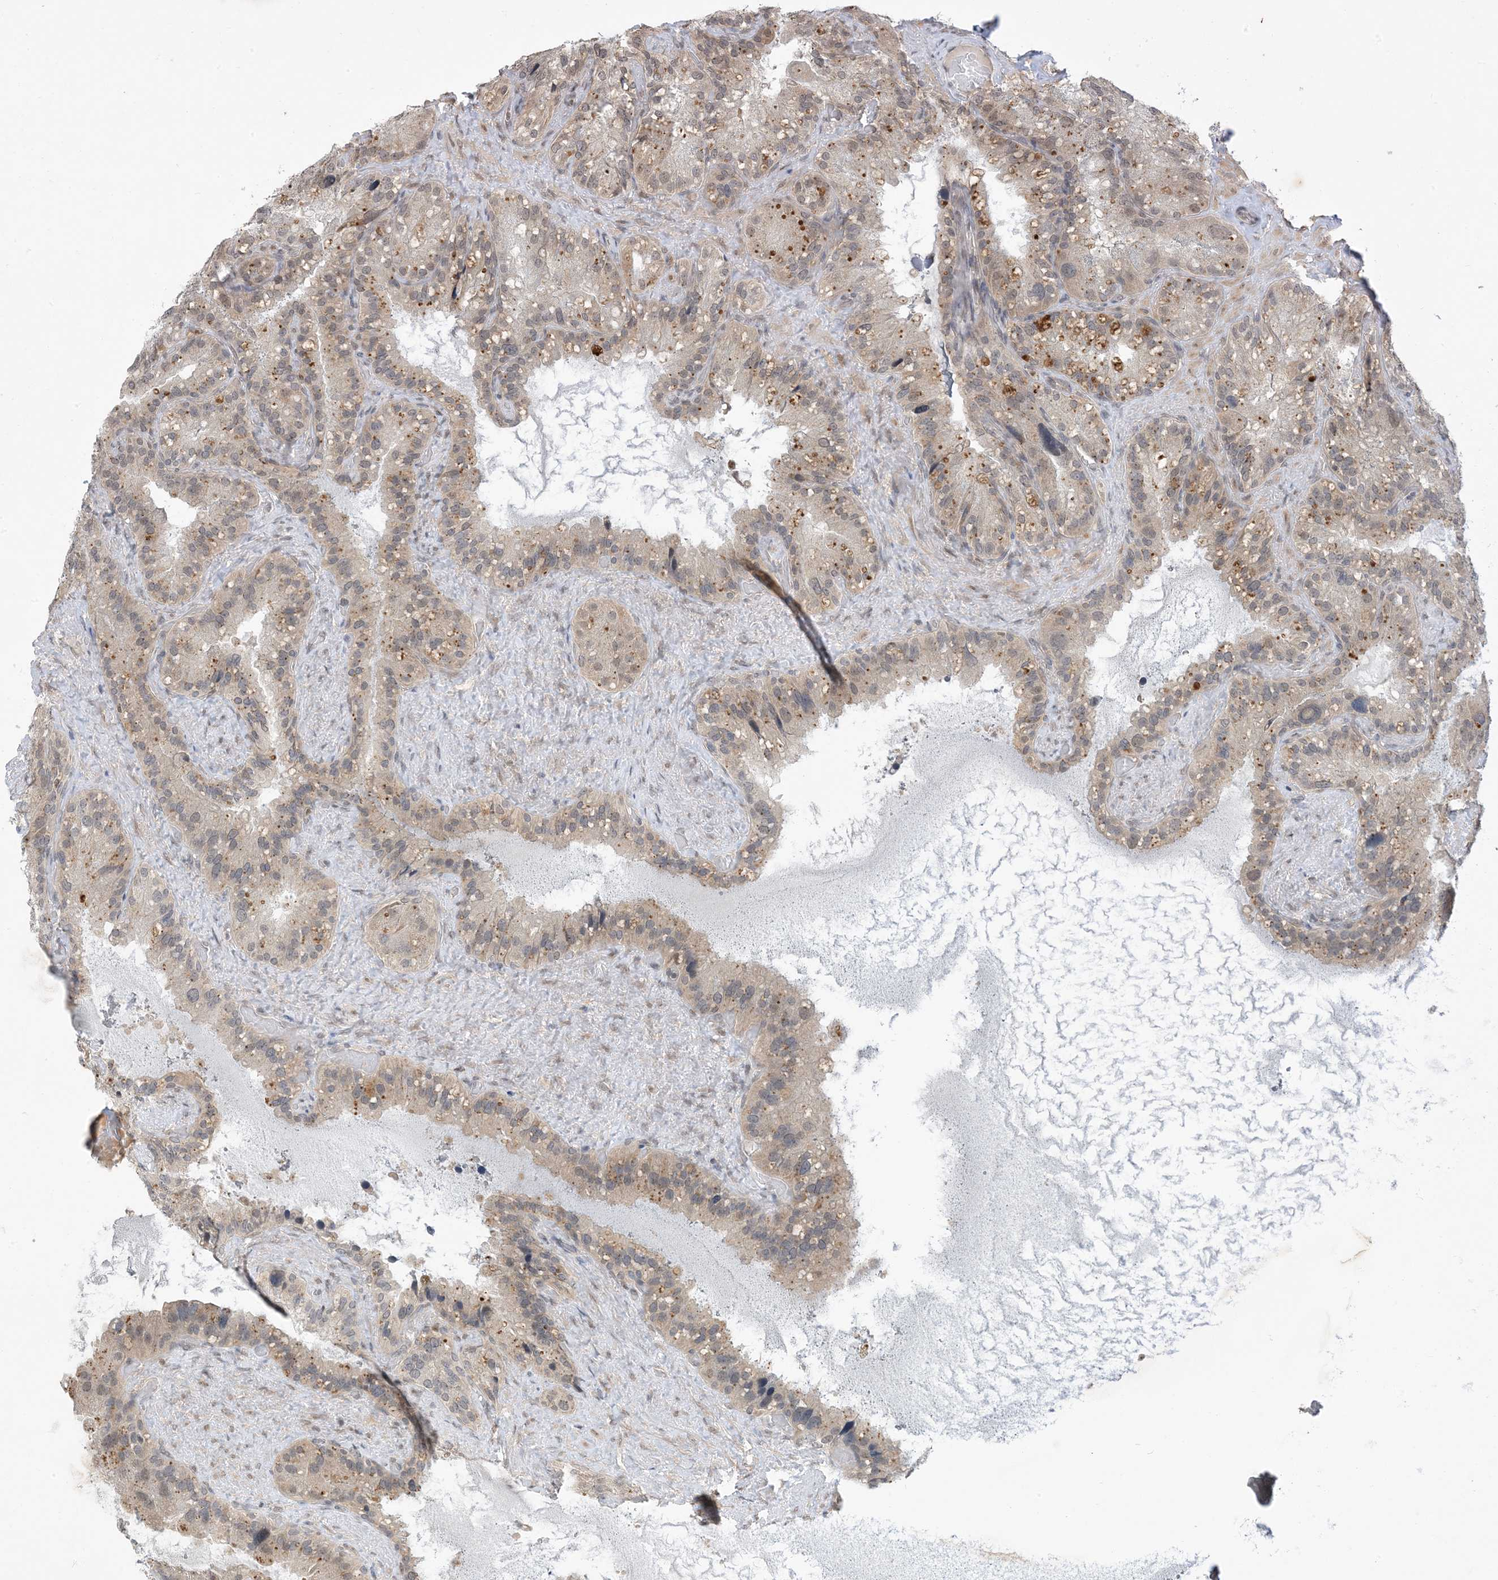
{"staining": {"intensity": "weak", "quantity": "25%-75%", "location": "nuclear"}, "tissue": "seminal vesicle", "cell_type": "Glandular cells", "image_type": "normal", "snomed": [{"axis": "morphology", "description": "Normal tissue, NOS"}, {"axis": "topography", "description": "Prostate"}, {"axis": "topography", "description": "Seminal veicle"}], "caption": "Brown immunohistochemical staining in unremarkable human seminal vesicle demonstrates weak nuclear expression in about 25%-75% of glandular cells. (DAB (3,3'-diaminobenzidine) IHC with brightfield microscopy, high magnification).", "gene": "RANBP9", "patient": {"sex": "male", "age": 68}}